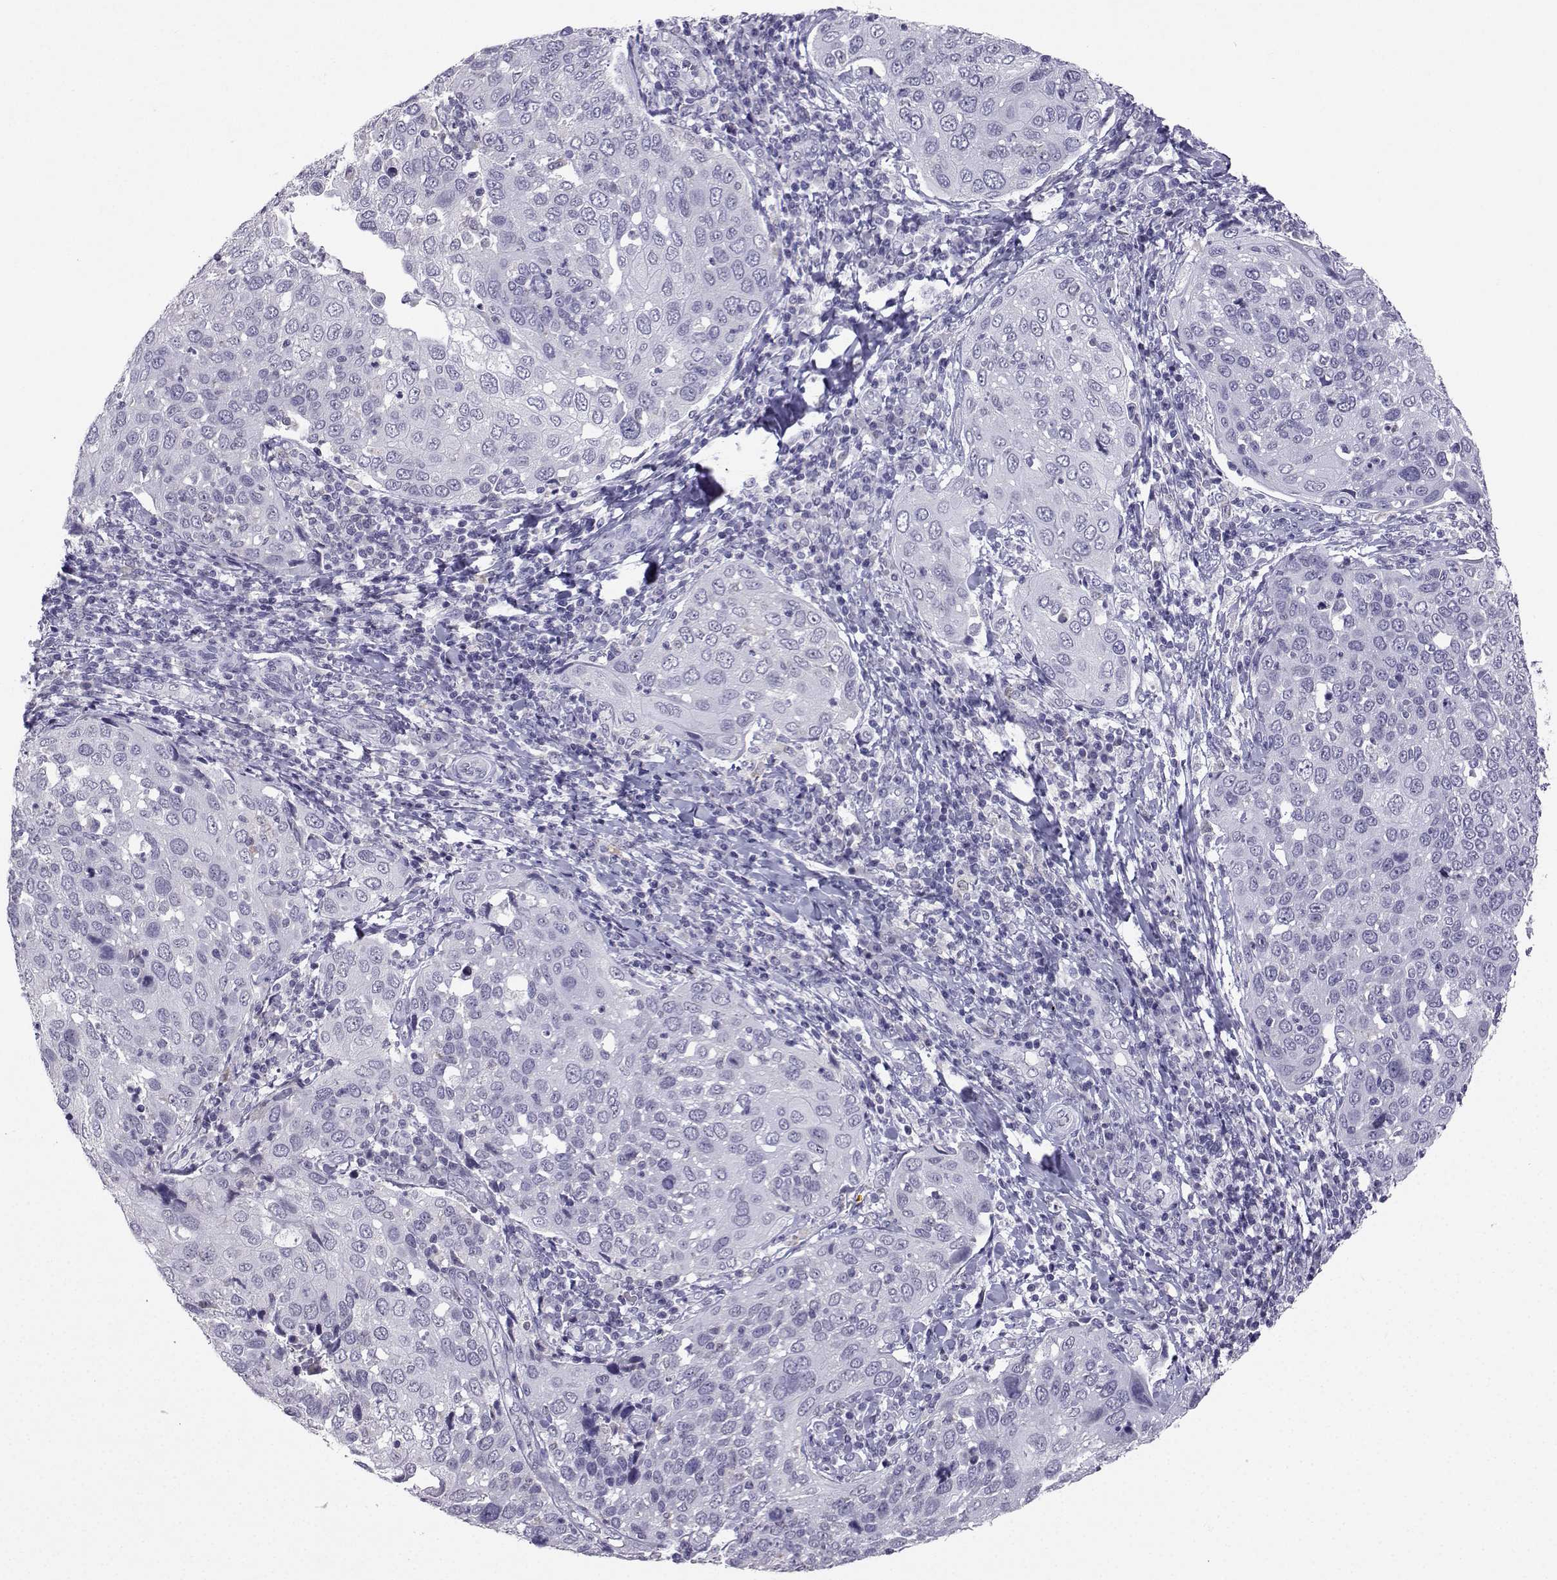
{"staining": {"intensity": "negative", "quantity": "none", "location": "none"}, "tissue": "cervical cancer", "cell_type": "Tumor cells", "image_type": "cancer", "snomed": [{"axis": "morphology", "description": "Squamous cell carcinoma, NOS"}, {"axis": "topography", "description": "Cervix"}], "caption": "A micrograph of human cervical cancer is negative for staining in tumor cells.", "gene": "TBR1", "patient": {"sex": "female", "age": 54}}